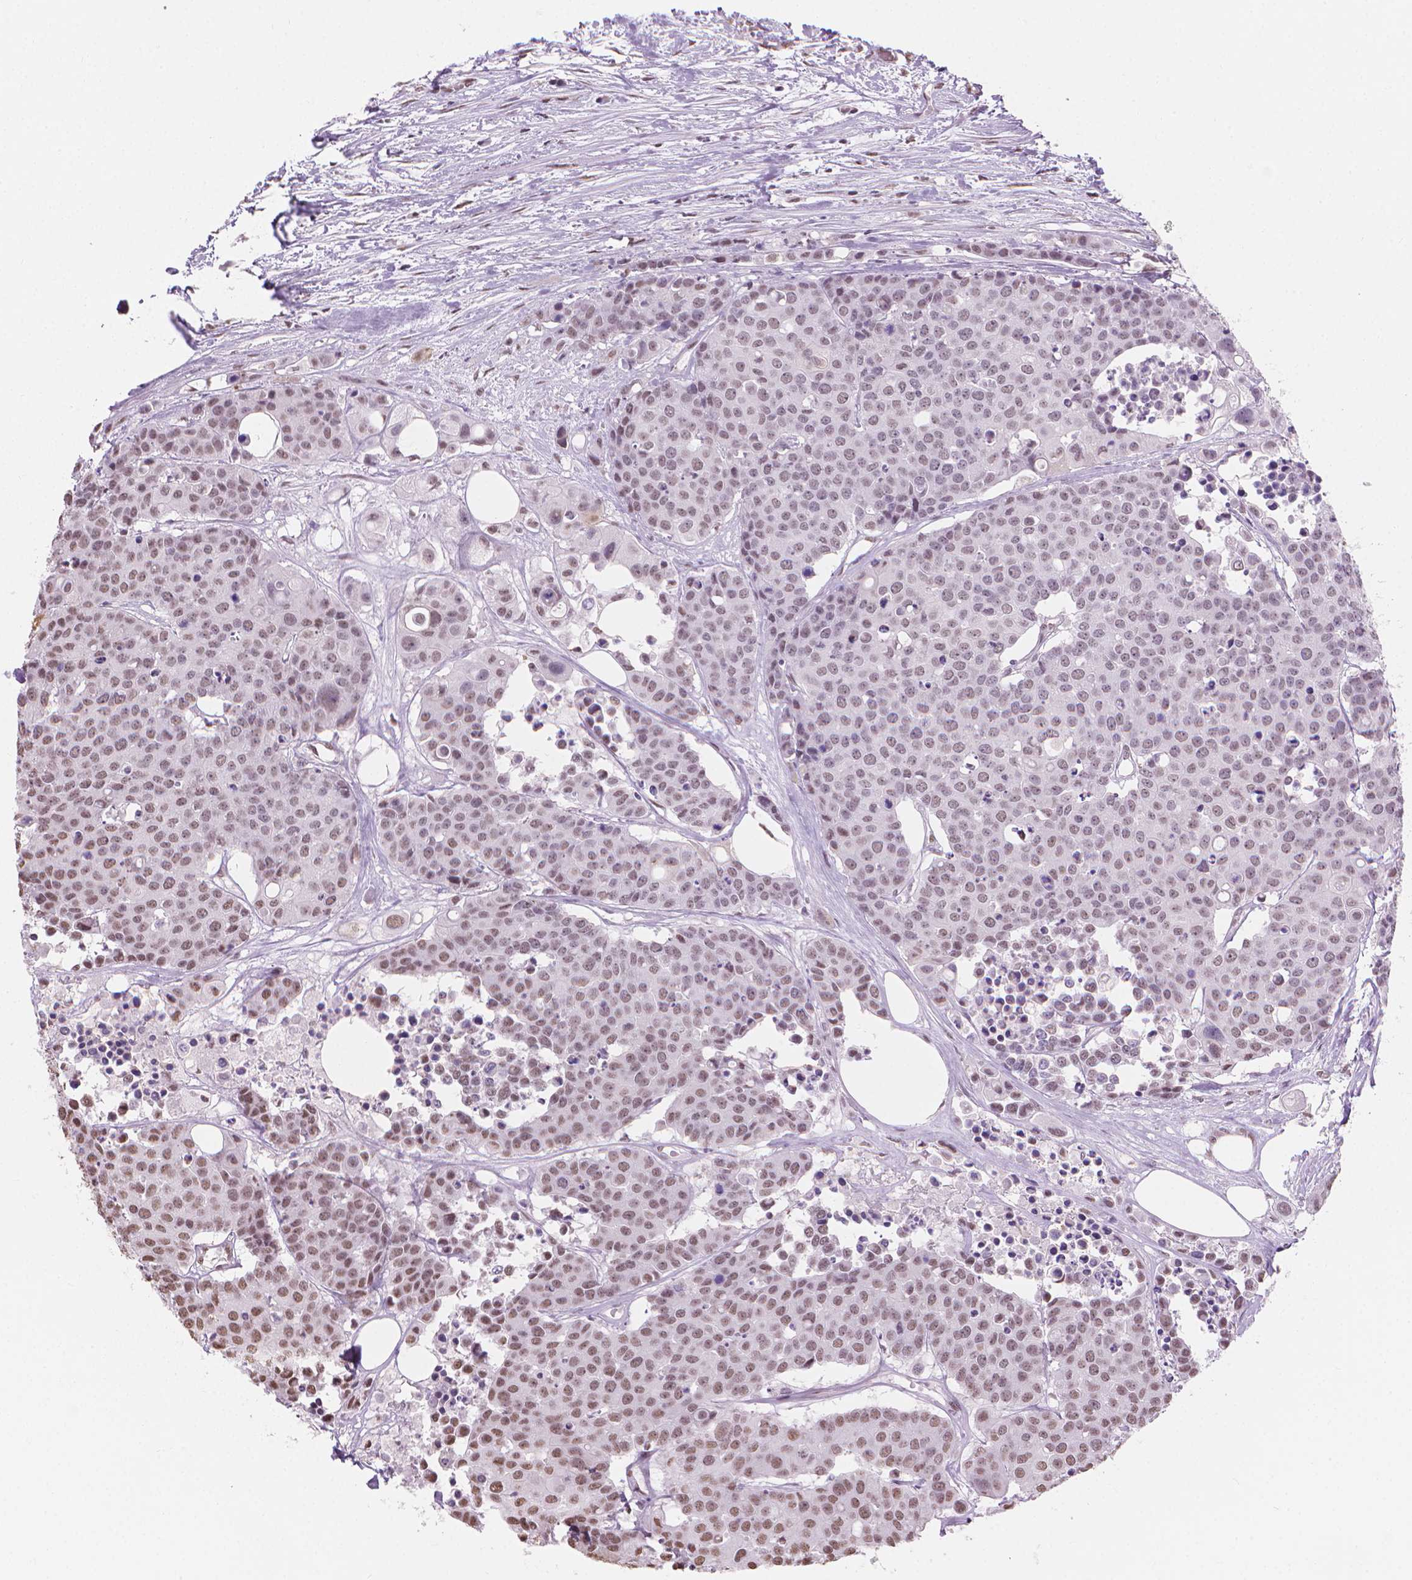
{"staining": {"intensity": "moderate", "quantity": "25%-75%", "location": "nuclear"}, "tissue": "carcinoid", "cell_type": "Tumor cells", "image_type": "cancer", "snomed": [{"axis": "morphology", "description": "Carcinoid, malignant, NOS"}, {"axis": "topography", "description": "Colon"}], "caption": "High-power microscopy captured an immunohistochemistry histopathology image of carcinoid (malignant), revealing moderate nuclear staining in approximately 25%-75% of tumor cells.", "gene": "PIAS2", "patient": {"sex": "male", "age": 81}}